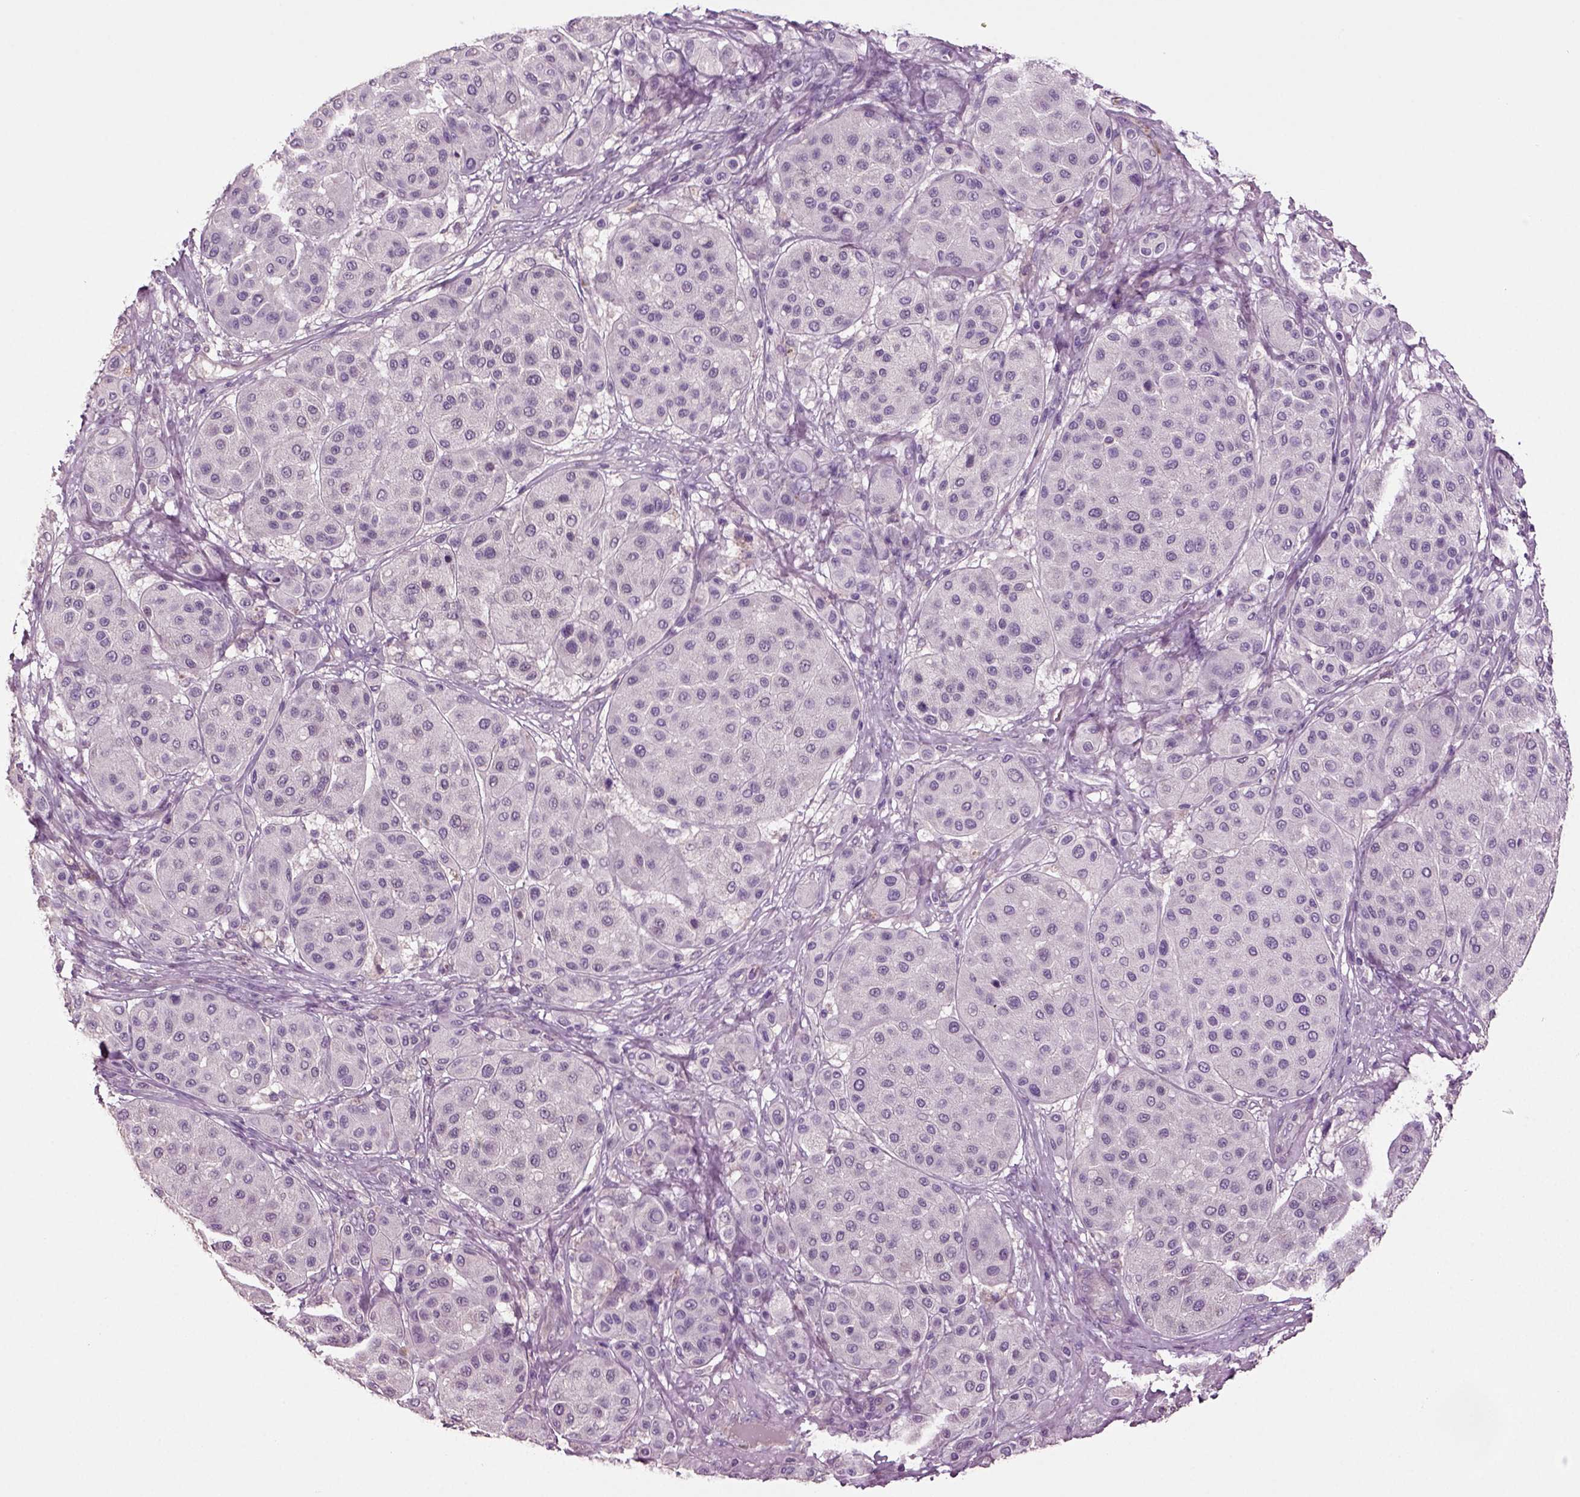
{"staining": {"intensity": "negative", "quantity": "none", "location": "none"}, "tissue": "melanoma", "cell_type": "Tumor cells", "image_type": "cancer", "snomed": [{"axis": "morphology", "description": "Malignant melanoma, Metastatic site"}, {"axis": "topography", "description": "Smooth muscle"}], "caption": "DAB immunohistochemical staining of malignant melanoma (metastatic site) displays no significant positivity in tumor cells.", "gene": "DEFB118", "patient": {"sex": "male", "age": 41}}